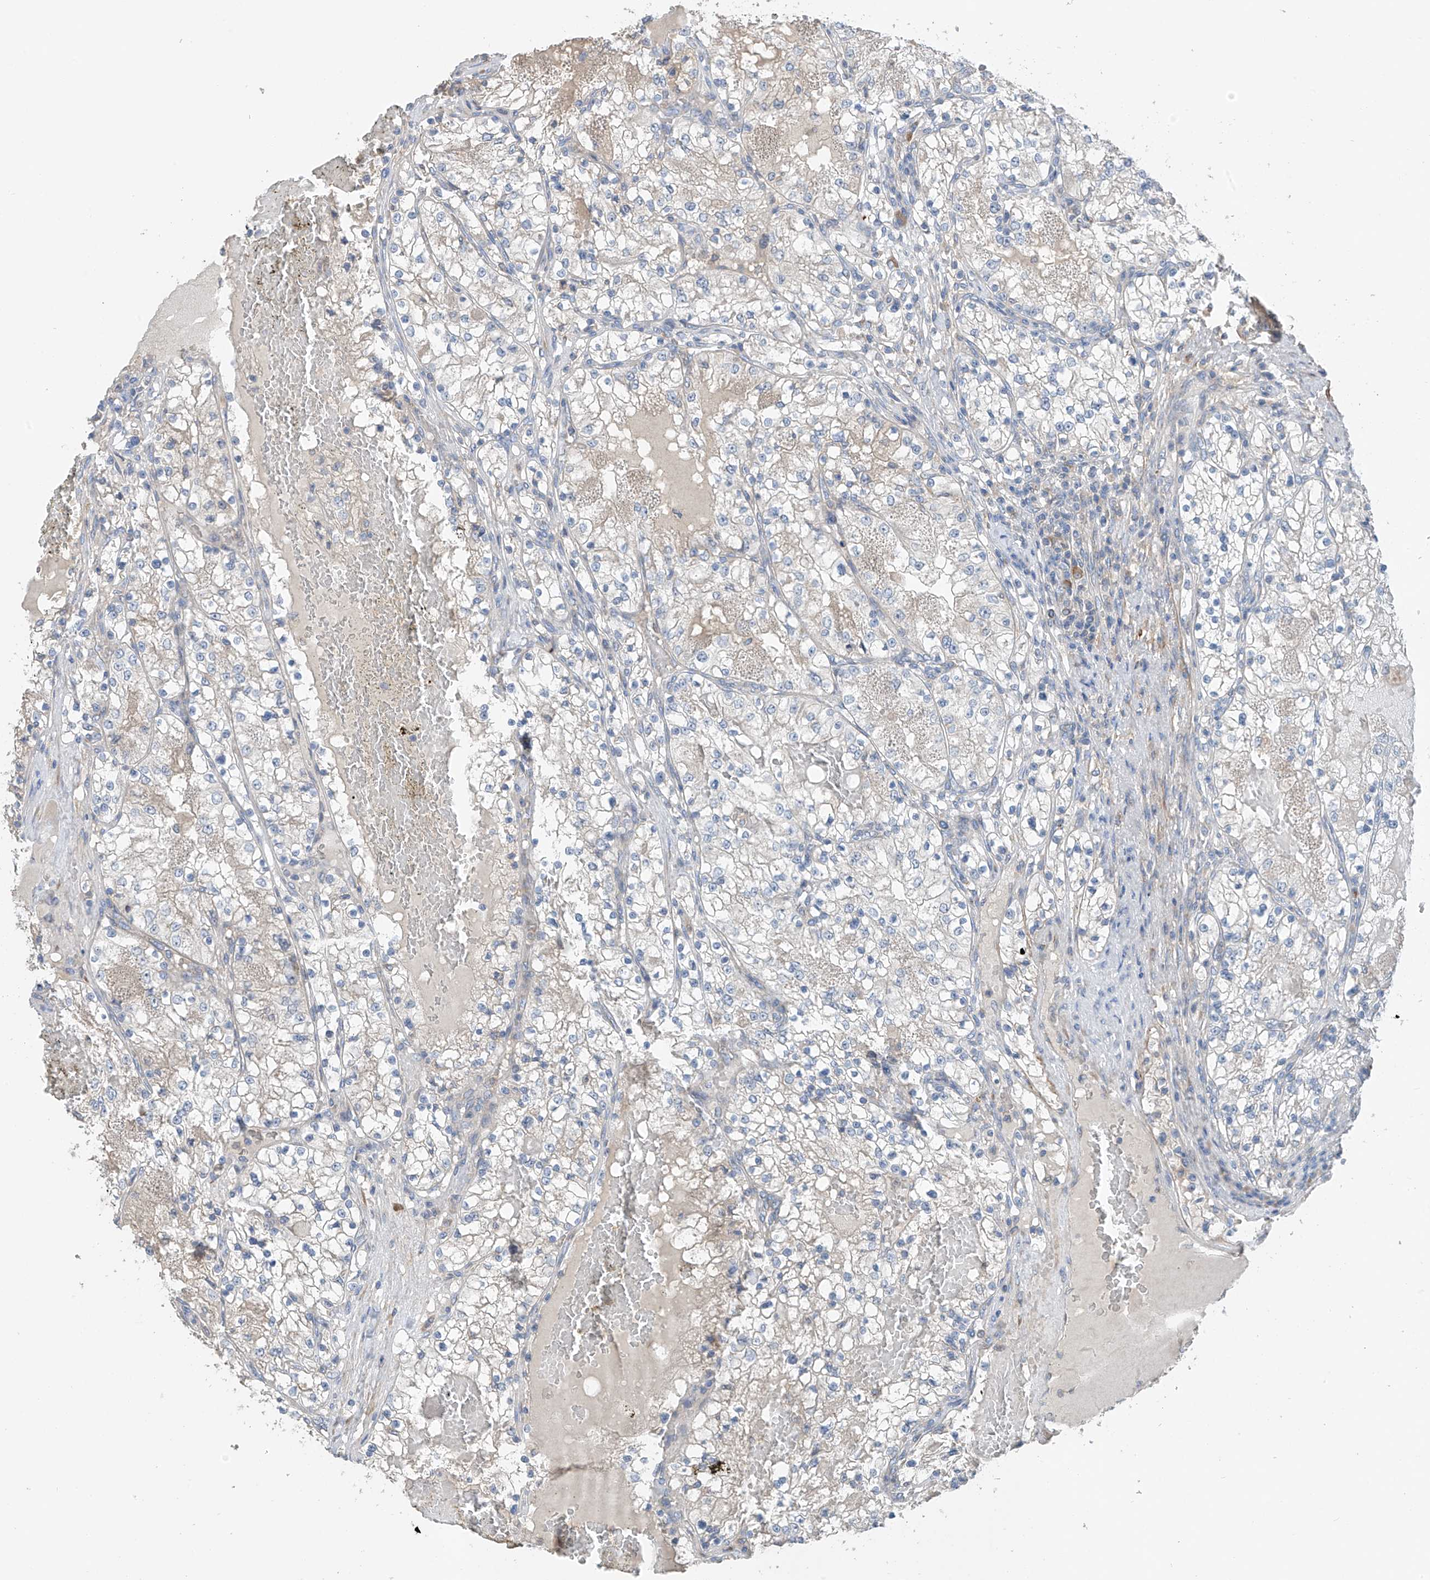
{"staining": {"intensity": "negative", "quantity": "none", "location": "none"}, "tissue": "renal cancer", "cell_type": "Tumor cells", "image_type": "cancer", "snomed": [{"axis": "morphology", "description": "Normal tissue, NOS"}, {"axis": "morphology", "description": "Adenocarcinoma, NOS"}, {"axis": "topography", "description": "Kidney"}], "caption": "Immunohistochemical staining of human renal cancer (adenocarcinoma) shows no significant staining in tumor cells.", "gene": "GALNTL6", "patient": {"sex": "male", "age": 68}}